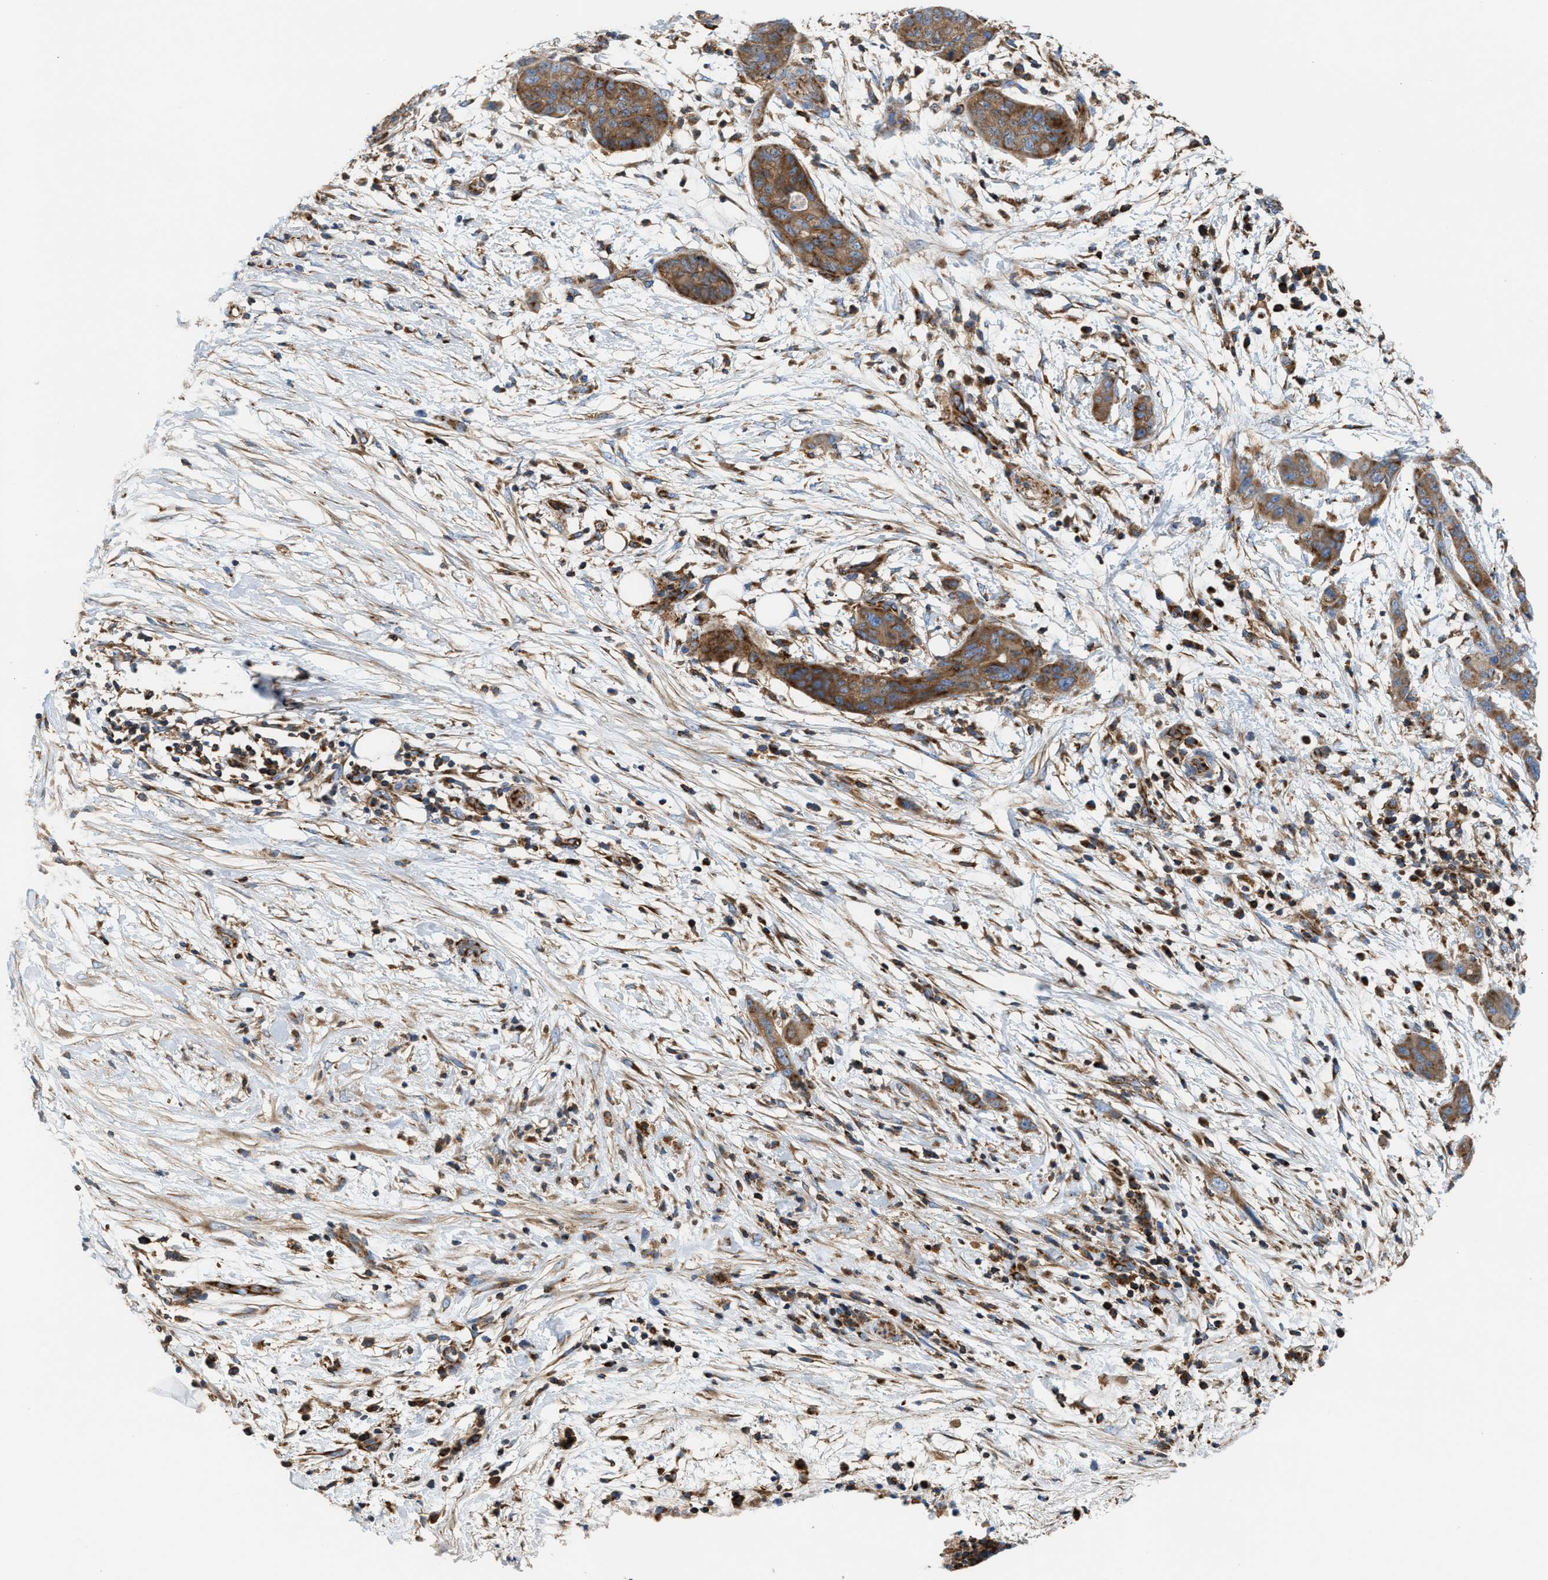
{"staining": {"intensity": "strong", "quantity": ">75%", "location": "cytoplasmic/membranous"}, "tissue": "pancreatic cancer", "cell_type": "Tumor cells", "image_type": "cancer", "snomed": [{"axis": "morphology", "description": "Adenocarcinoma, NOS"}, {"axis": "topography", "description": "Pancreas"}], "caption": "Pancreatic cancer stained with a brown dye shows strong cytoplasmic/membranous positive expression in about >75% of tumor cells.", "gene": "TBC1D15", "patient": {"sex": "female", "age": 78}}